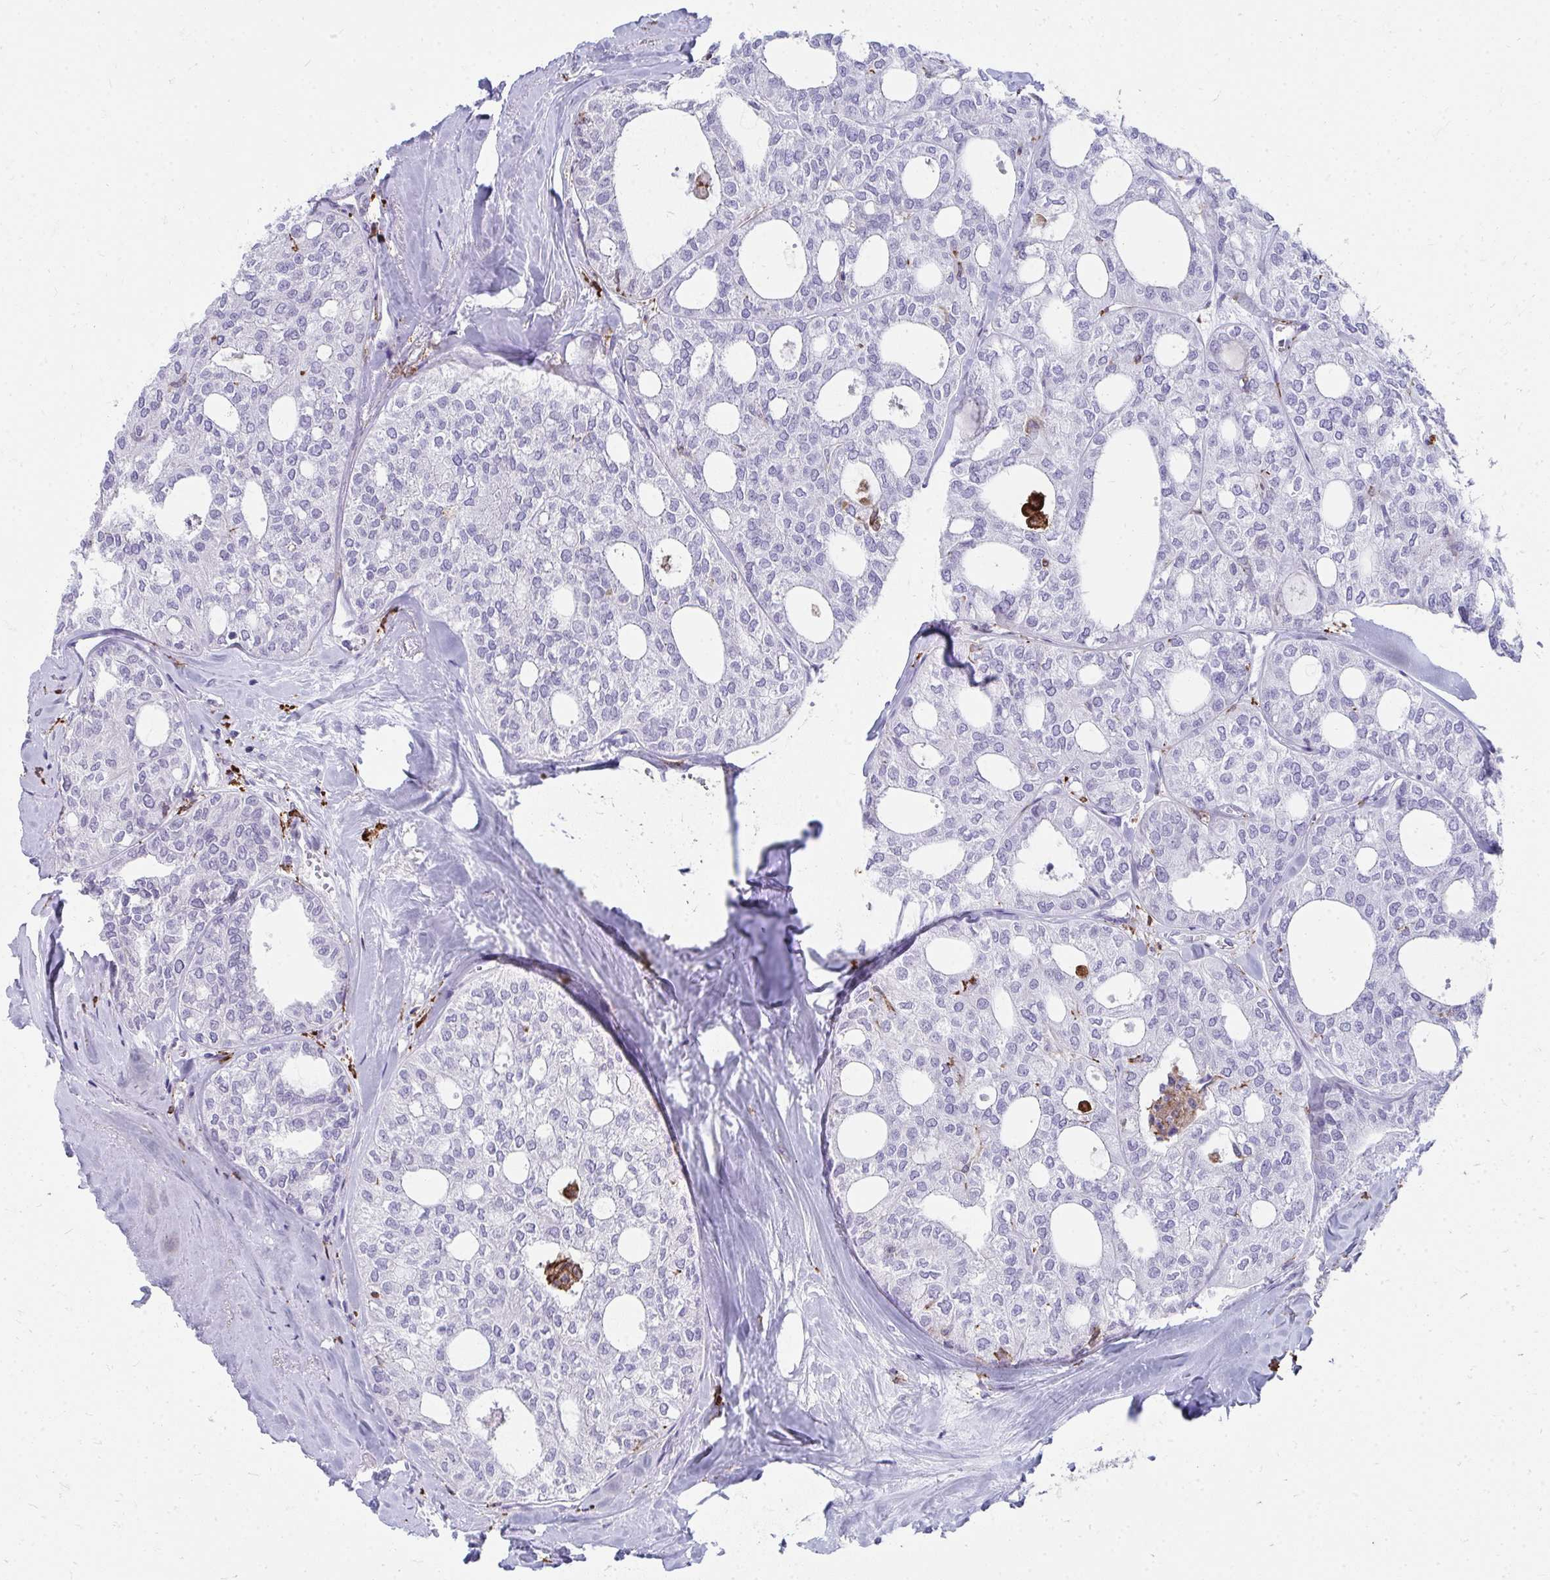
{"staining": {"intensity": "negative", "quantity": "none", "location": "none"}, "tissue": "thyroid cancer", "cell_type": "Tumor cells", "image_type": "cancer", "snomed": [{"axis": "morphology", "description": "Follicular adenoma carcinoma, NOS"}, {"axis": "topography", "description": "Thyroid gland"}], "caption": "Tumor cells are negative for brown protein staining in thyroid cancer.", "gene": "CD163", "patient": {"sex": "male", "age": 75}}